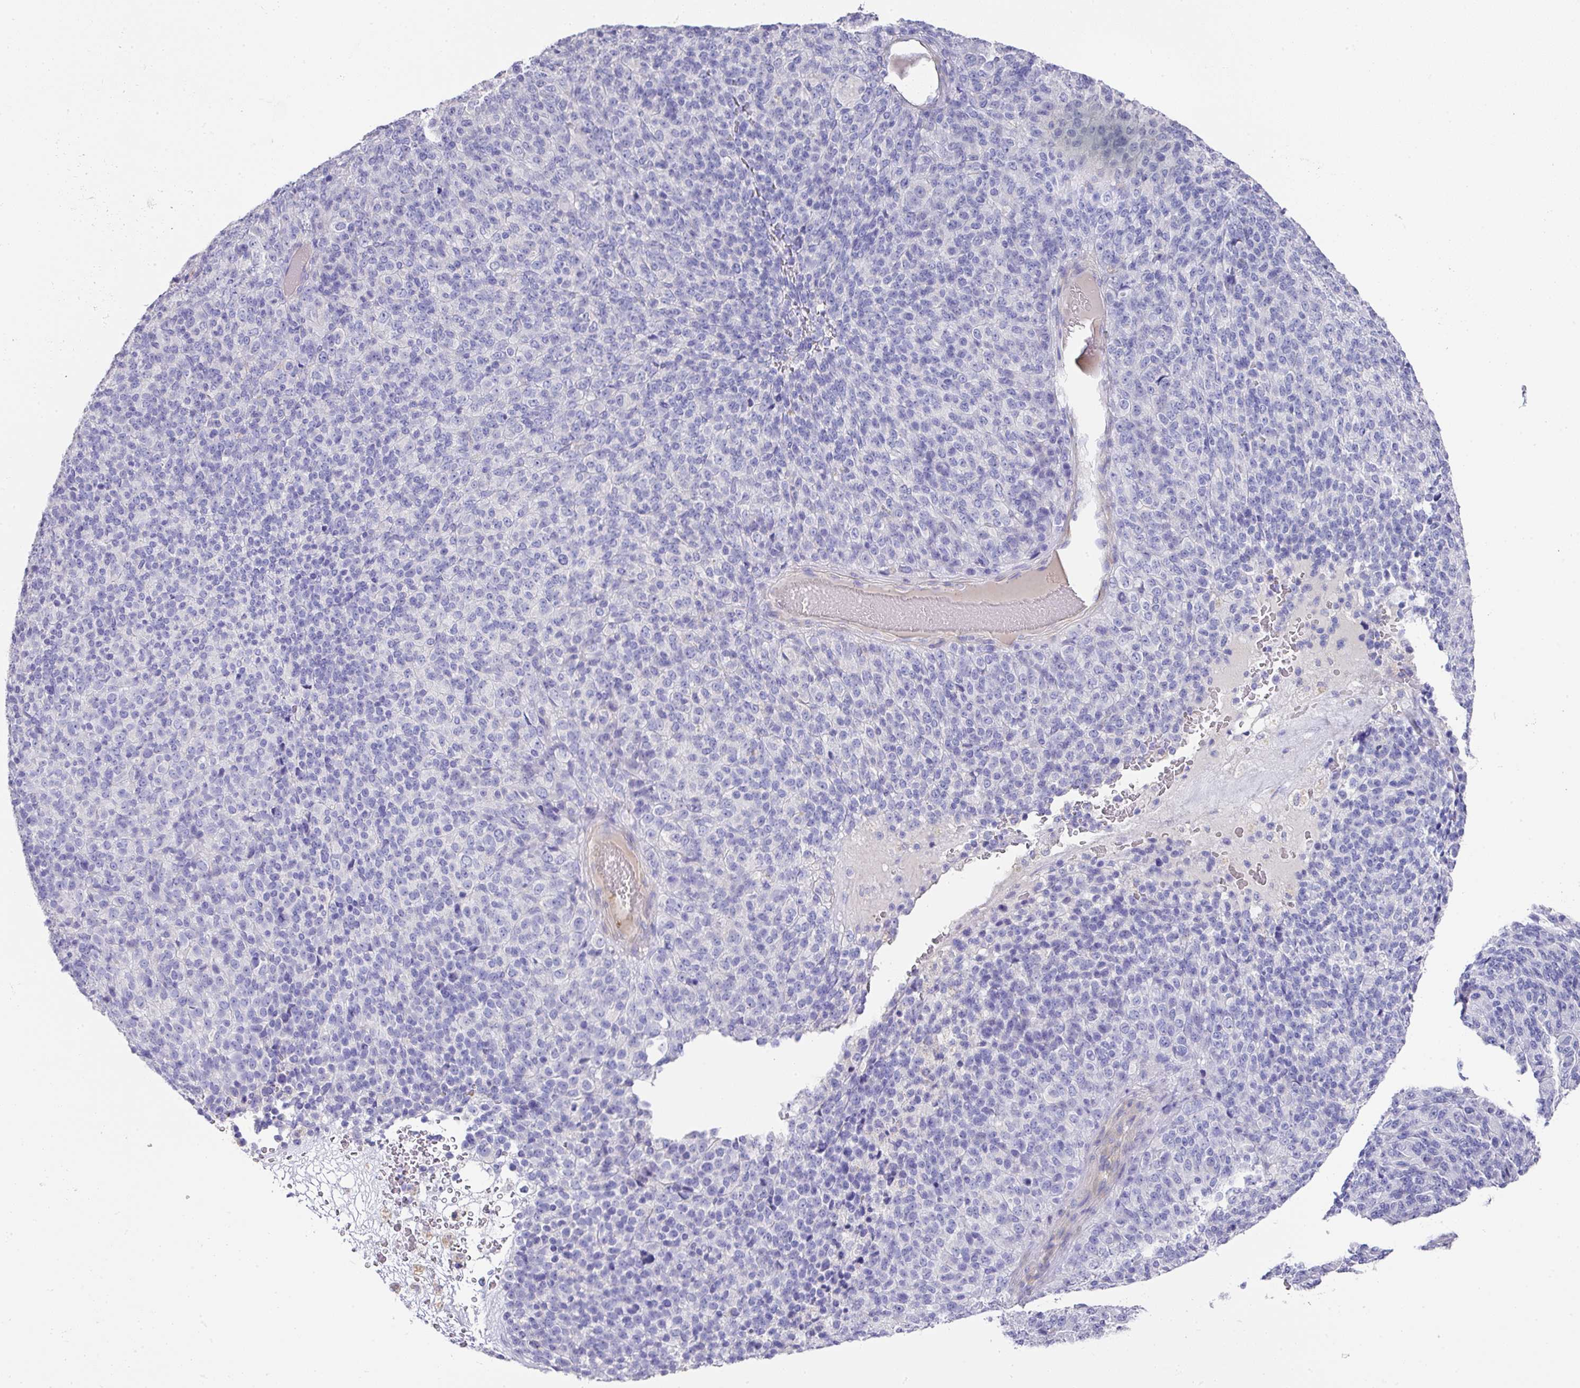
{"staining": {"intensity": "negative", "quantity": "none", "location": "none"}, "tissue": "melanoma", "cell_type": "Tumor cells", "image_type": "cancer", "snomed": [{"axis": "morphology", "description": "Malignant melanoma, Metastatic site"}, {"axis": "topography", "description": "Brain"}], "caption": "Immunohistochemical staining of melanoma demonstrates no significant positivity in tumor cells.", "gene": "TARM1", "patient": {"sex": "female", "age": 56}}